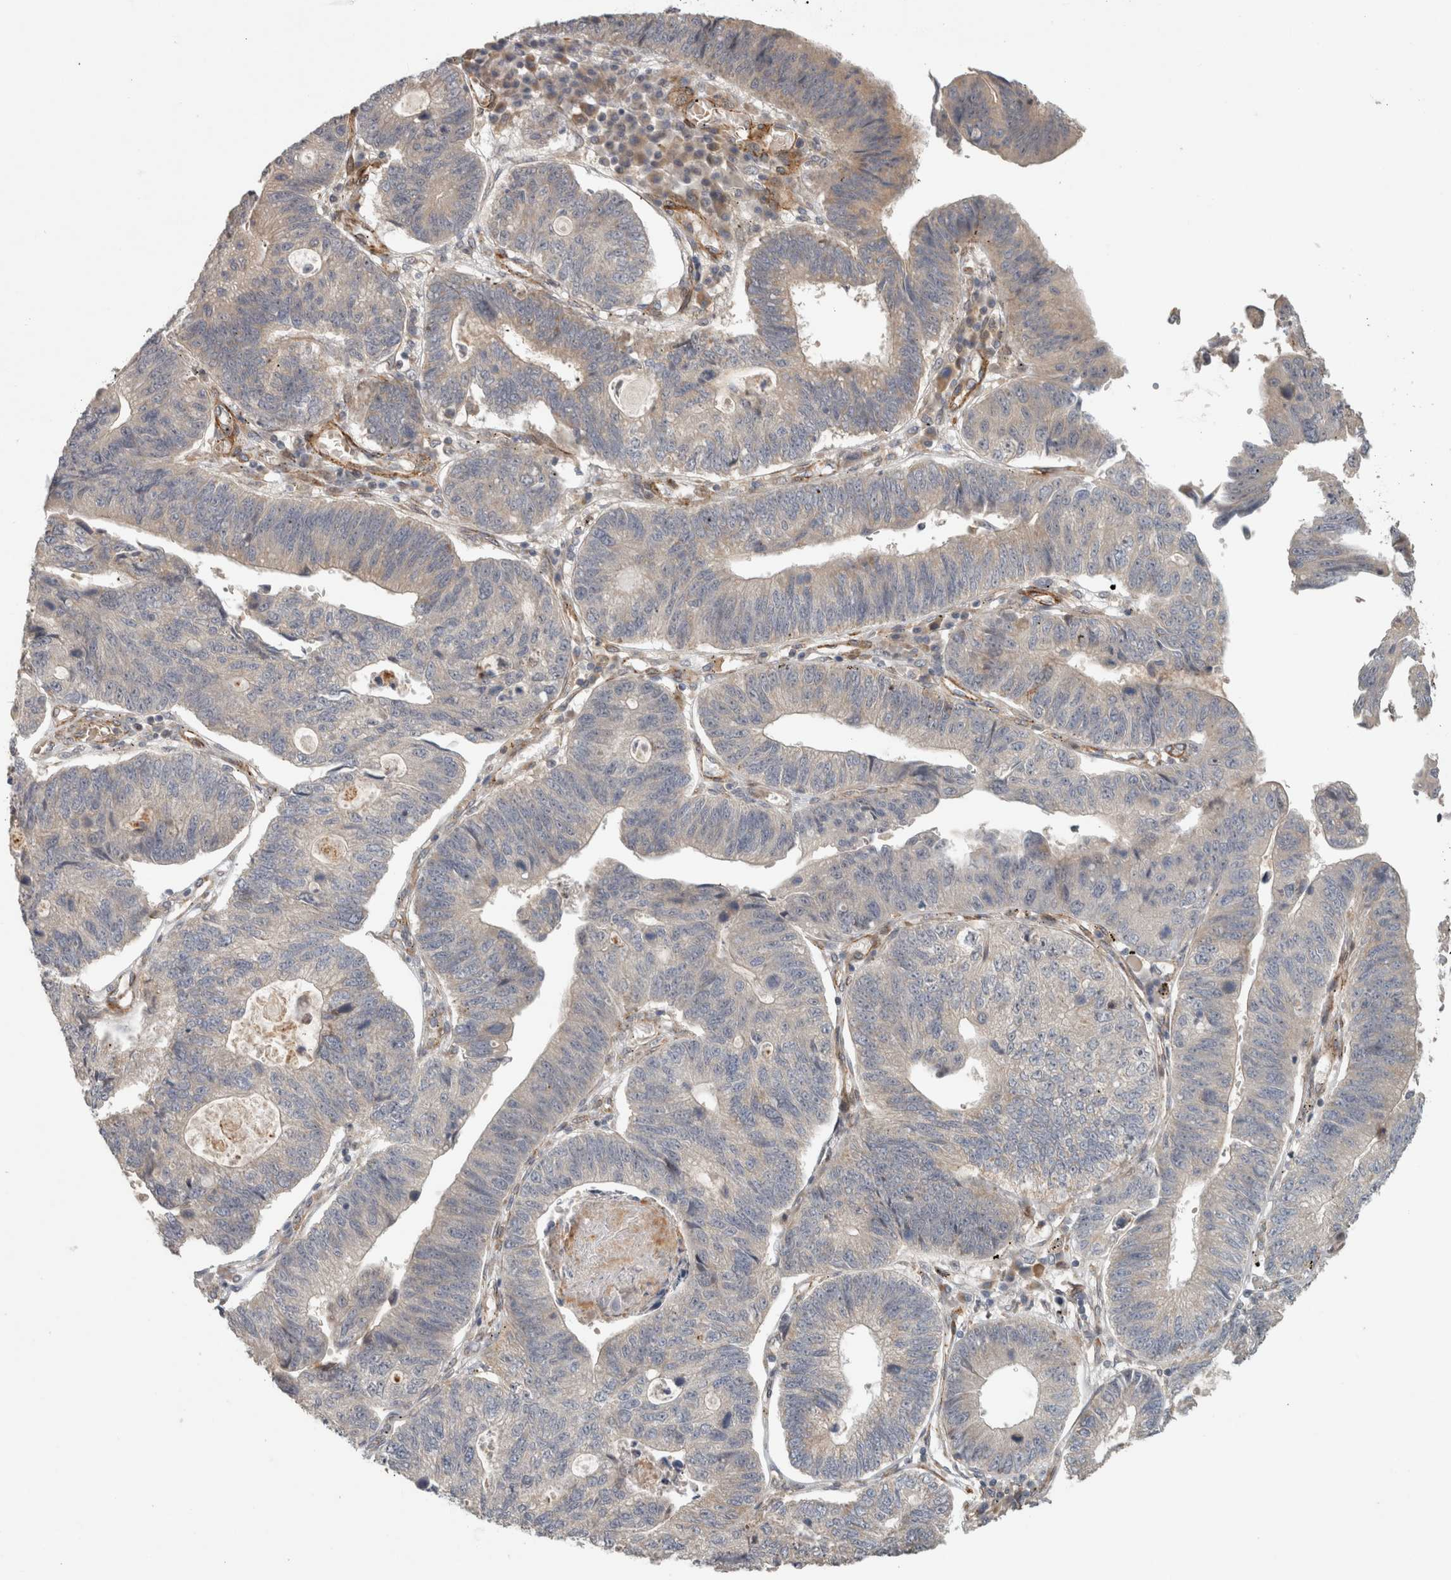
{"staining": {"intensity": "weak", "quantity": "25%-75%", "location": "cytoplasmic/membranous"}, "tissue": "stomach cancer", "cell_type": "Tumor cells", "image_type": "cancer", "snomed": [{"axis": "morphology", "description": "Adenocarcinoma, NOS"}, {"axis": "topography", "description": "Stomach"}], "caption": "Stomach adenocarcinoma tissue reveals weak cytoplasmic/membranous staining in approximately 25%-75% of tumor cells, visualized by immunohistochemistry. (DAB = brown stain, brightfield microscopy at high magnification).", "gene": "SIPA1L2", "patient": {"sex": "male", "age": 59}}